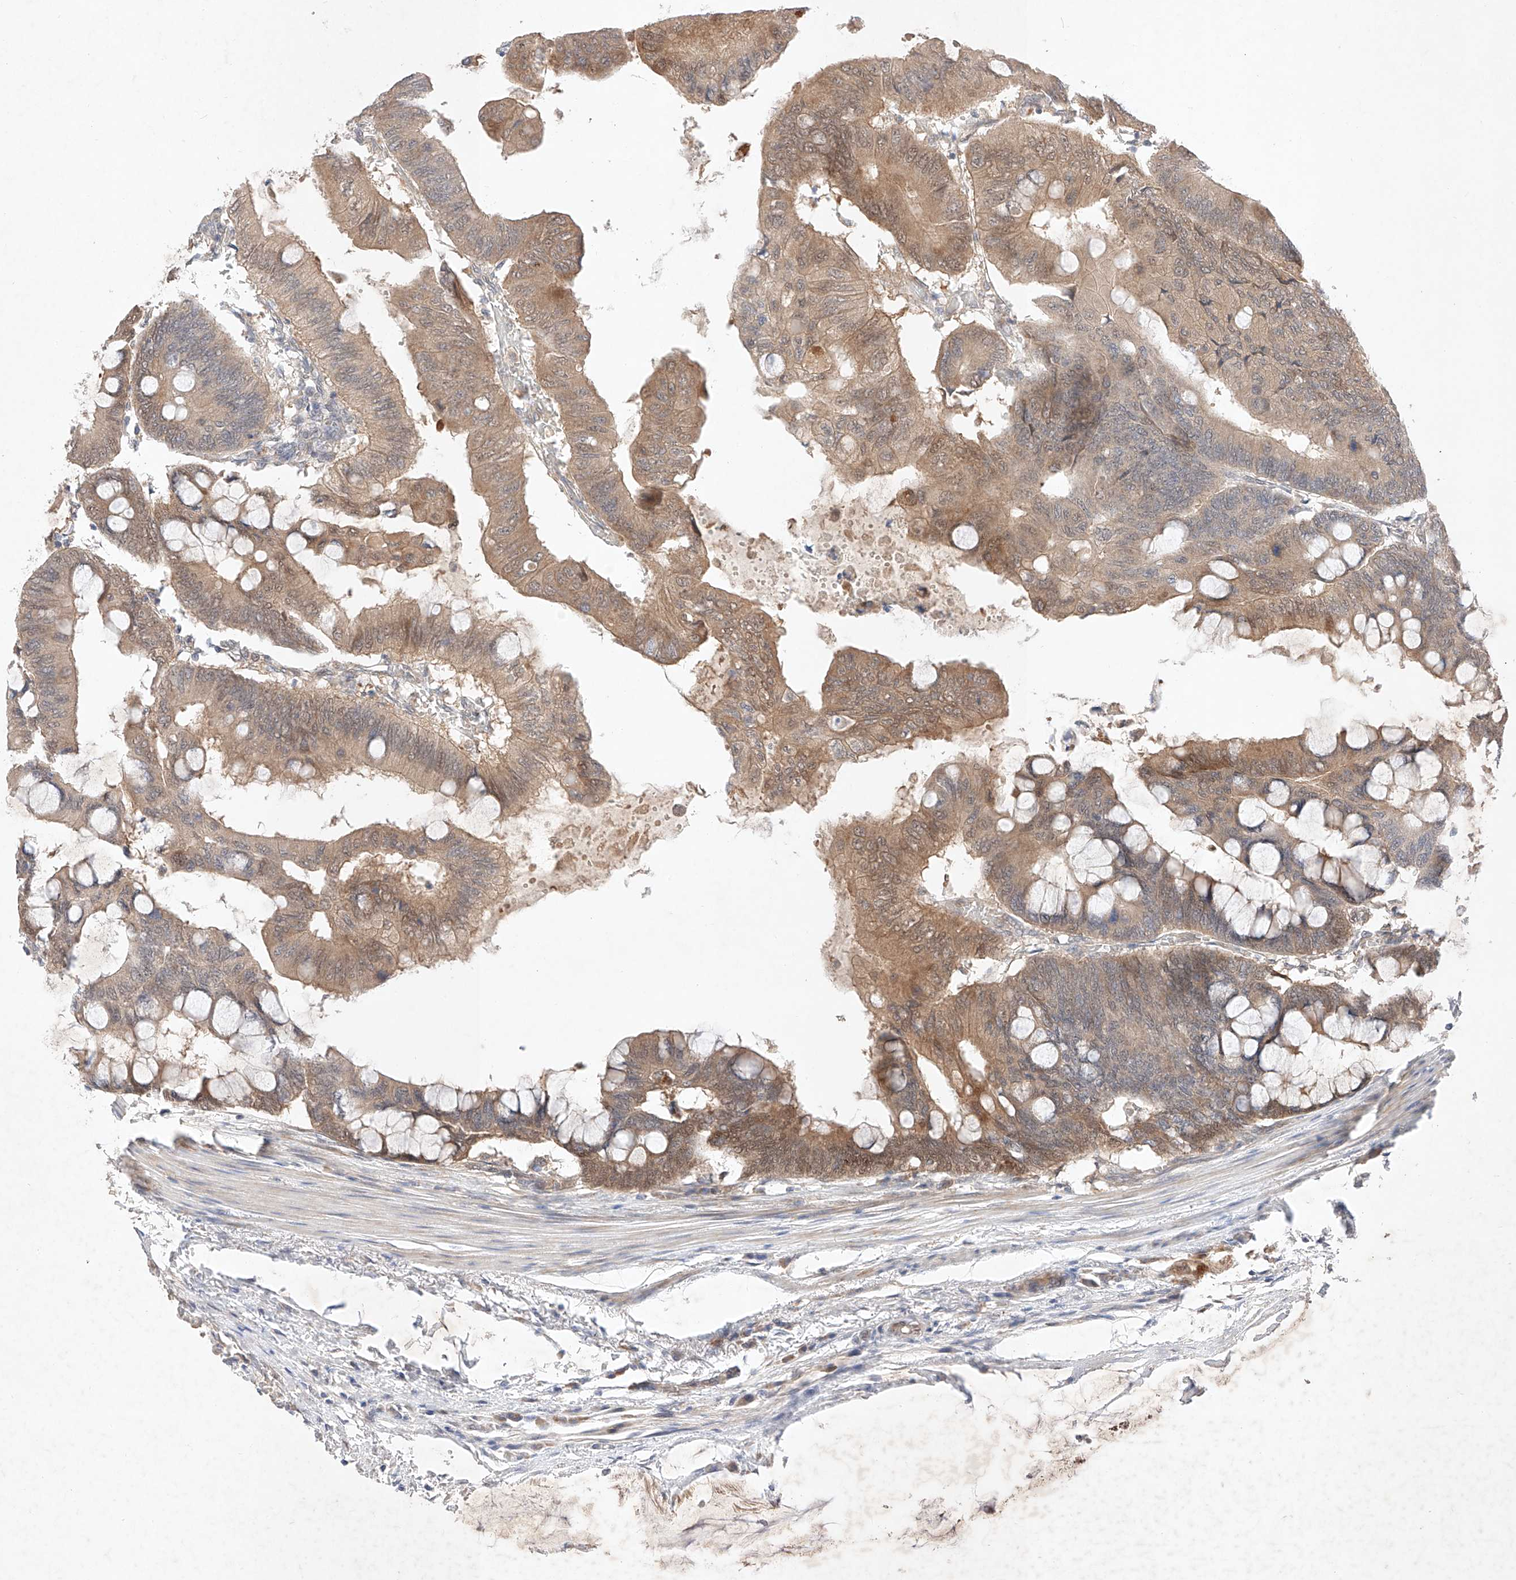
{"staining": {"intensity": "moderate", "quantity": ">75%", "location": "cytoplasmic/membranous,nuclear"}, "tissue": "colorectal cancer", "cell_type": "Tumor cells", "image_type": "cancer", "snomed": [{"axis": "morphology", "description": "Normal tissue, NOS"}, {"axis": "morphology", "description": "Adenocarcinoma, NOS"}, {"axis": "topography", "description": "Rectum"}, {"axis": "topography", "description": "Peripheral nerve tissue"}], "caption": "Adenocarcinoma (colorectal) tissue shows moderate cytoplasmic/membranous and nuclear positivity in about >75% of tumor cells, visualized by immunohistochemistry.", "gene": "ZNF124", "patient": {"sex": "male", "age": 92}}